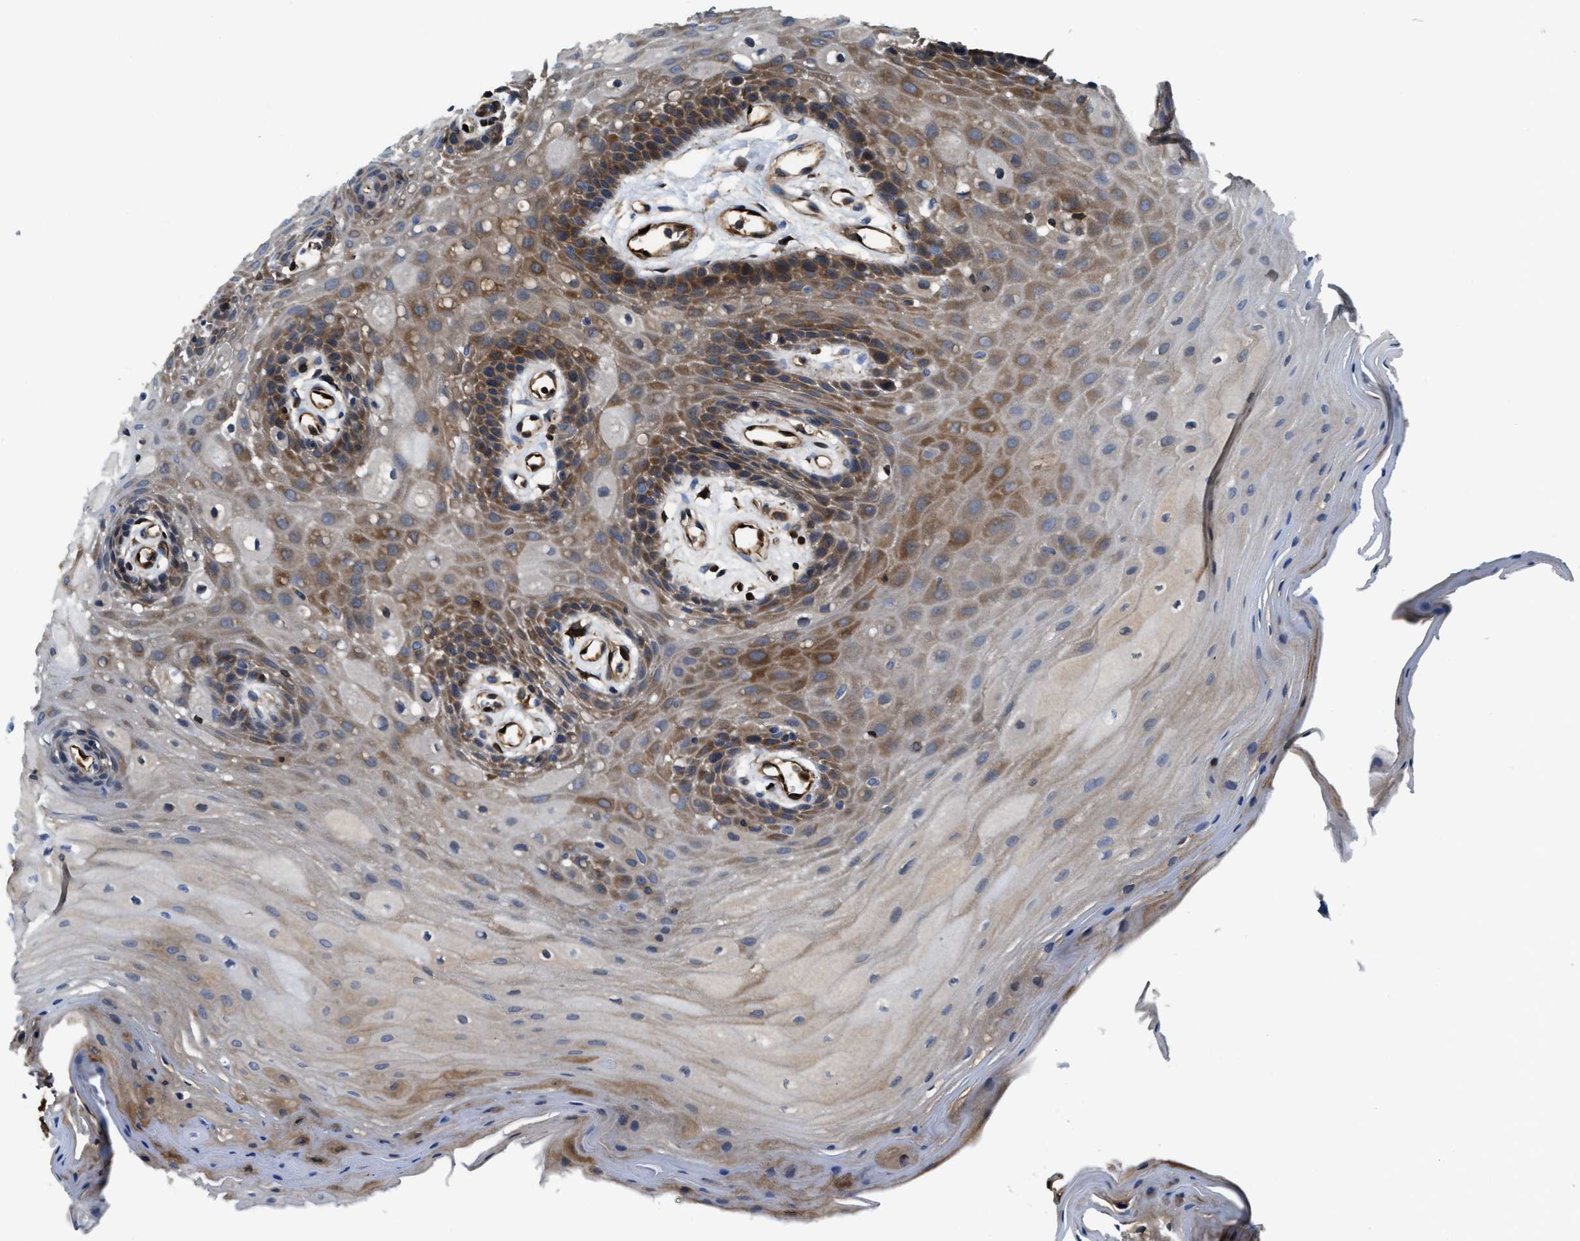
{"staining": {"intensity": "strong", "quantity": "25%-75%", "location": "cytoplasmic/membranous"}, "tissue": "oral mucosa", "cell_type": "Squamous epithelial cells", "image_type": "normal", "snomed": [{"axis": "morphology", "description": "Normal tissue, NOS"}, {"axis": "morphology", "description": "Squamous cell carcinoma, NOS"}, {"axis": "topography", "description": "Oral tissue"}, {"axis": "topography", "description": "Head-Neck"}], "caption": "The histopathology image exhibits staining of unremarkable oral mucosa, revealing strong cytoplasmic/membranous protein staining (brown color) within squamous epithelial cells. Using DAB (brown) and hematoxylin (blue) stains, captured at high magnification using brightfield microscopy.", "gene": "PFKP", "patient": {"sex": "male", "age": 71}}